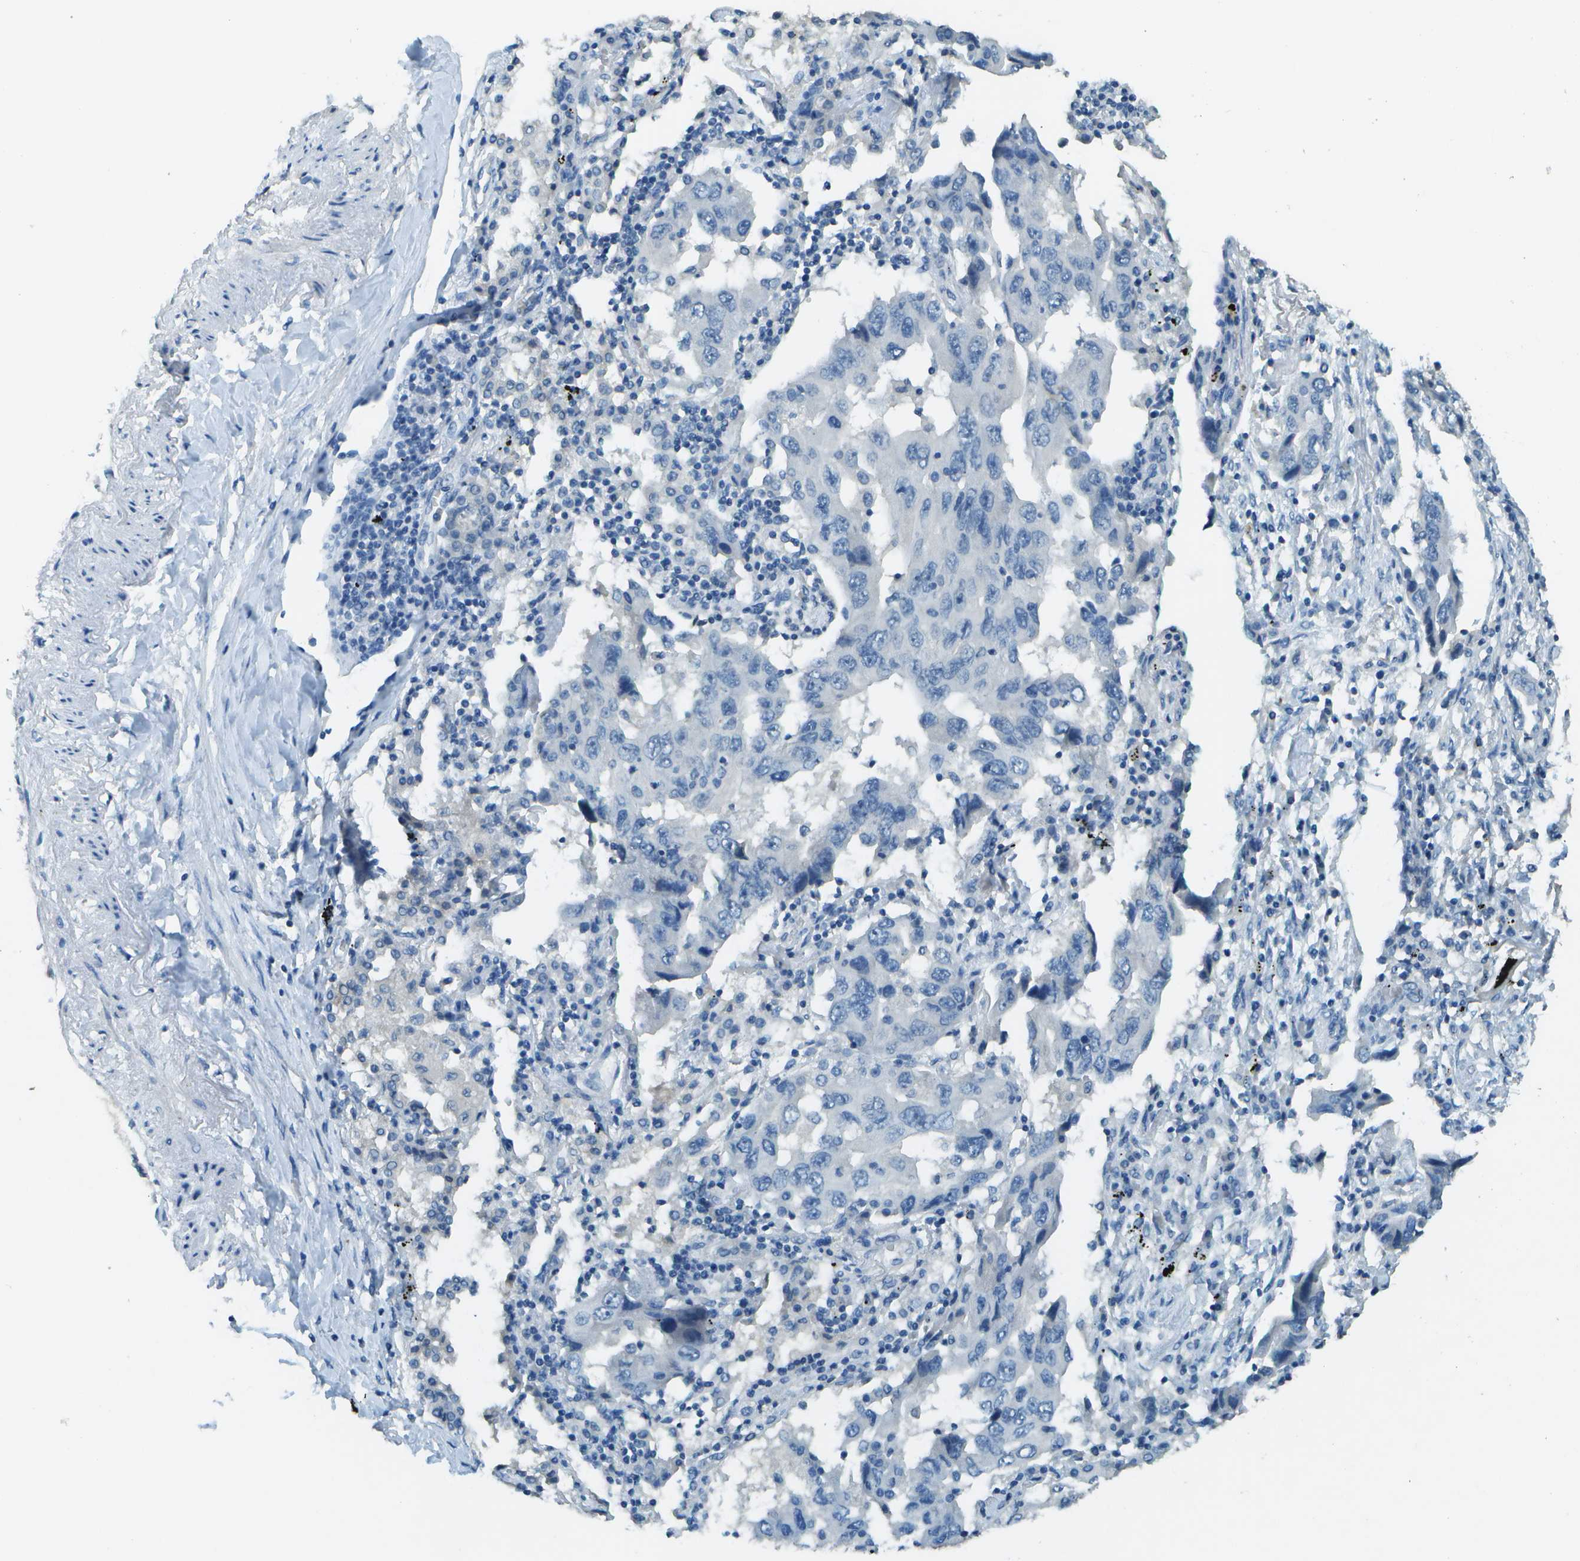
{"staining": {"intensity": "negative", "quantity": "none", "location": "none"}, "tissue": "lung cancer", "cell_type": "Tumor cells", "image_type": "cancer", "snomed": [{"axis": "morphology", "description": "Adenocarcinoma, NOS"}, {"axis": "topography", "description": "Lung"}], "caption": "Tumor cells are negative for protein expression in human lung cancer (adenocarcinoma).", "gene": "LGI2", "patient": {"sex": "female", "age": 65}}